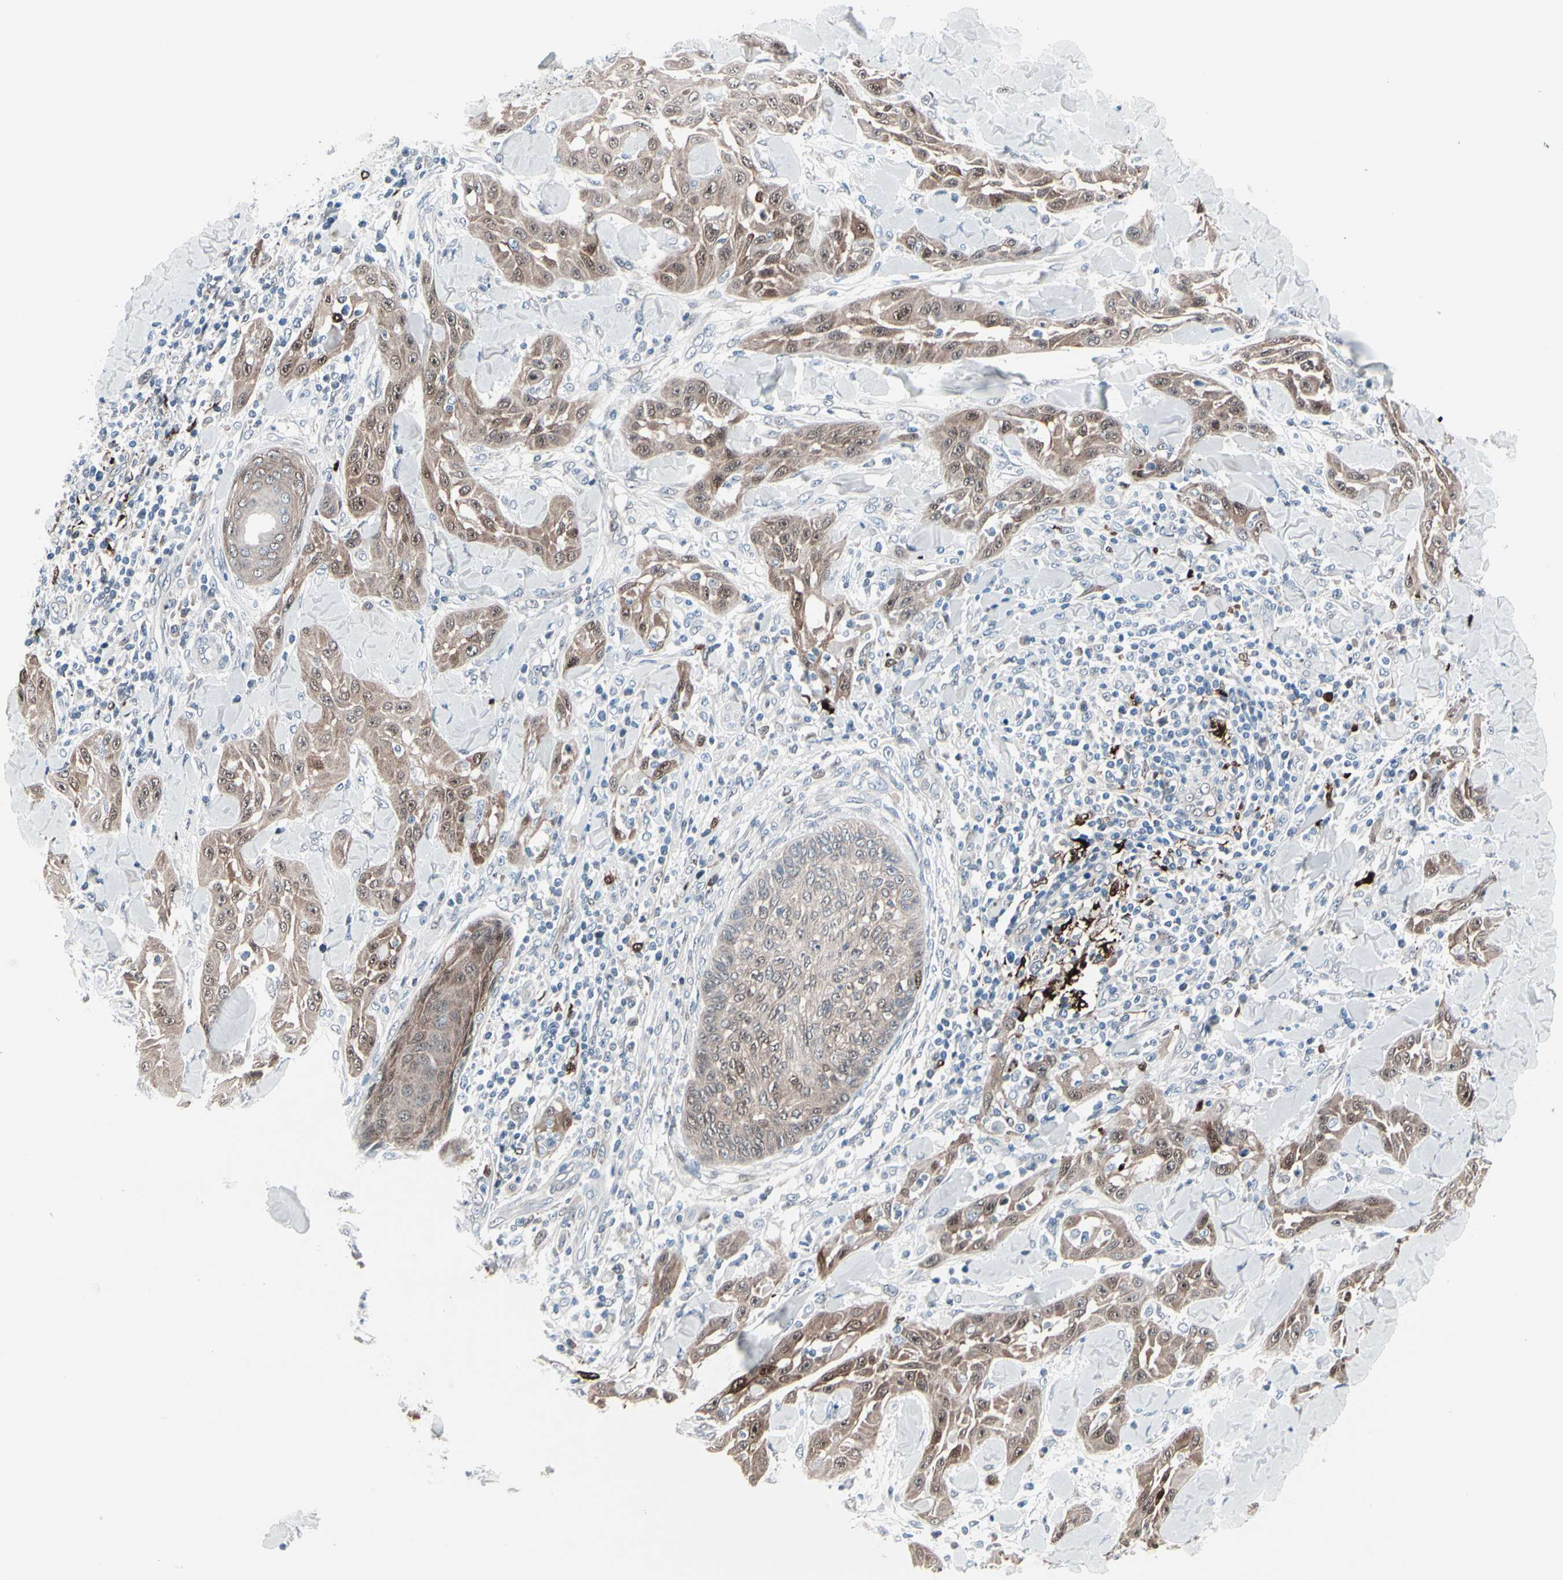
{"staining": {"intensity": "weak", "quantity": ">75%", "location": "cytoplasmic/membranous,nuclear"}, "tissue": "skin cancer", "cell_type": "Tumor cells", "image_type": "cancer", "snomed": [{"axis": "morphology", "description": "Squamous cell carcinoma, NOS"}, {"axis": "topography", "description": "Skin"}], "caption": "This is an image of immunohistochemistry (IHC) staining of squamous cell carcinoma (skin), which shows weak positivity in the cytoplasmic/membranous and nuclear of tumor cells.", "gene": "TXN", "patient": {"sex": "male", "age": 24}}